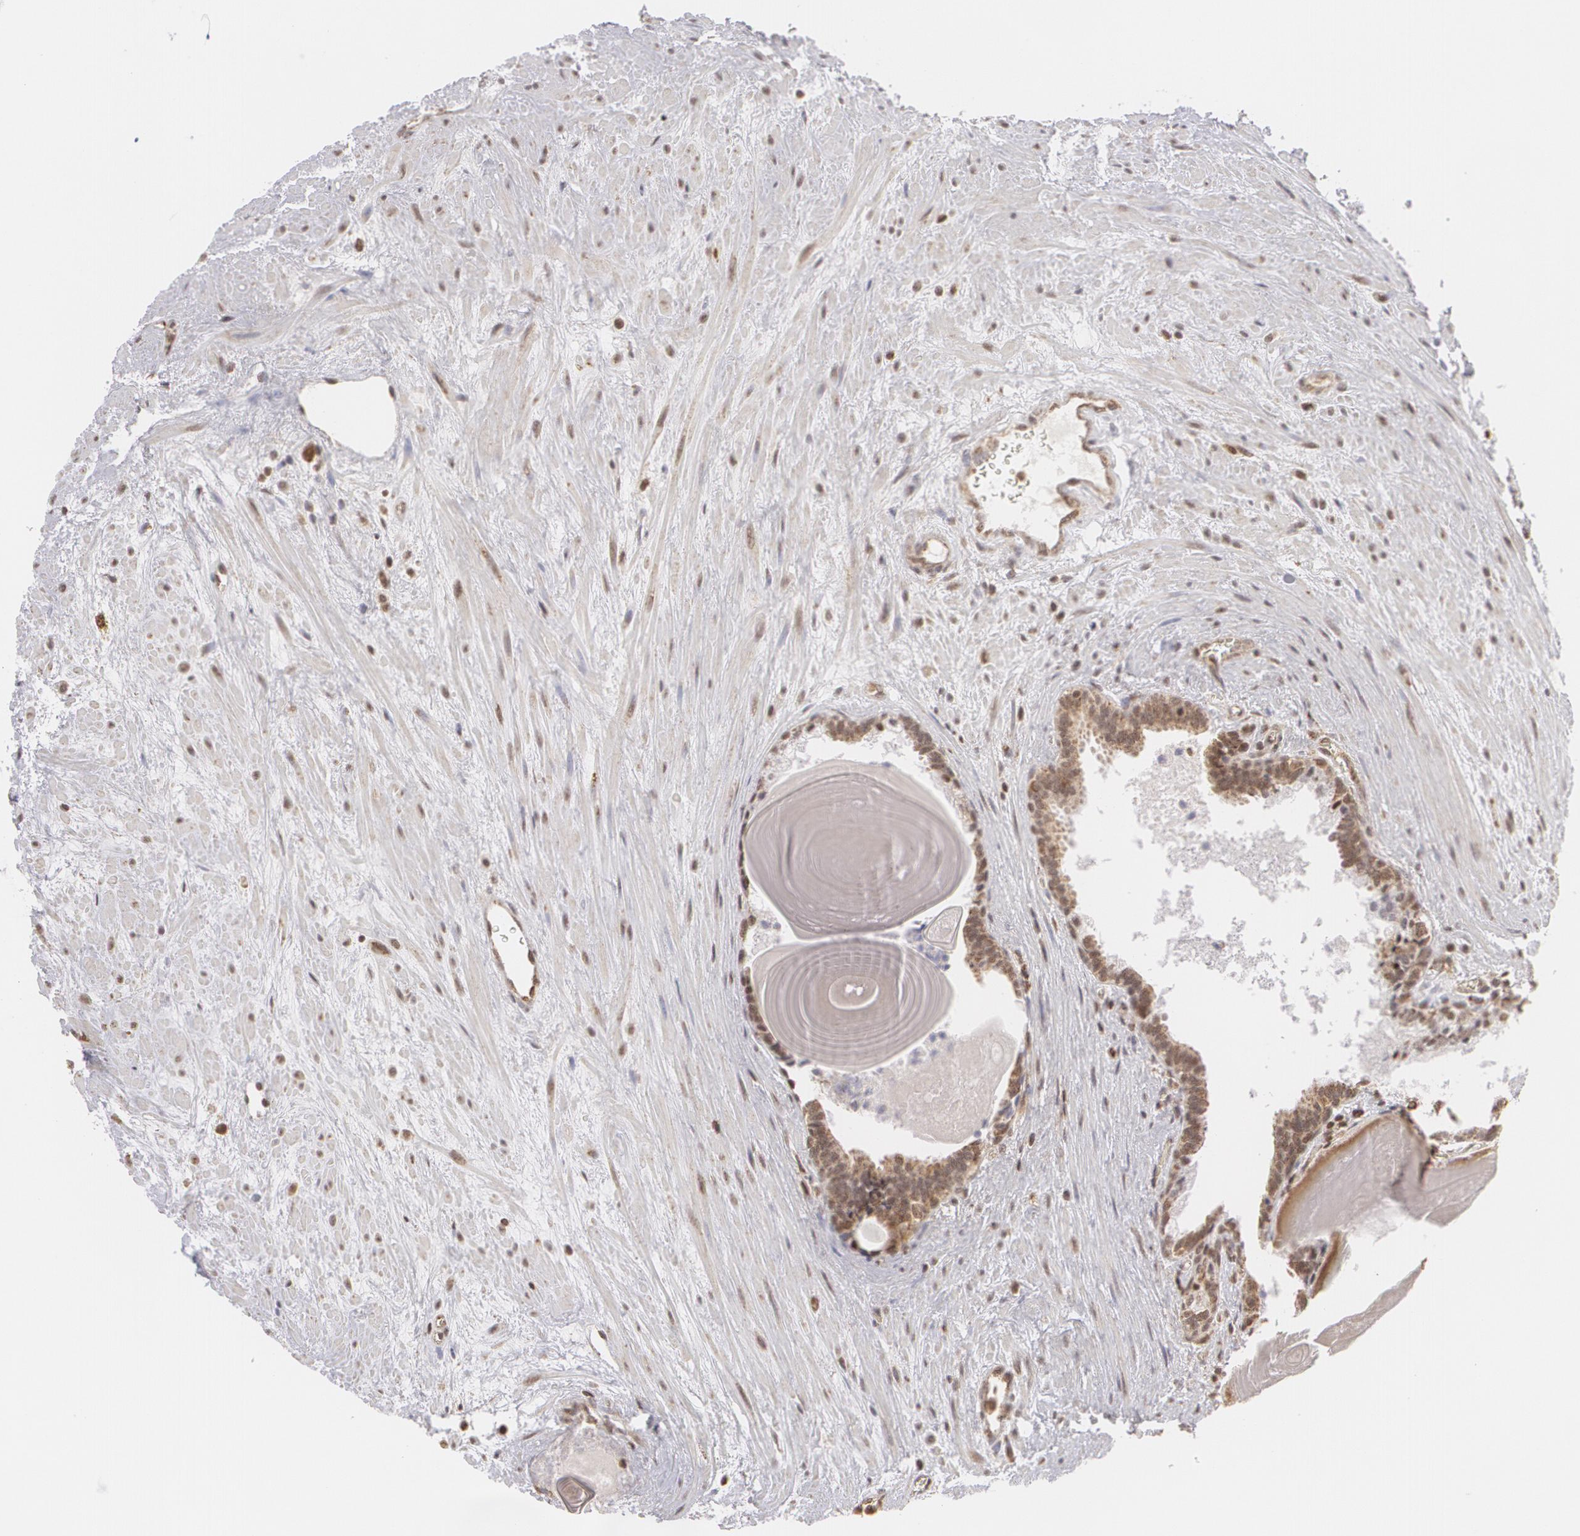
{"staining": {"intensity": "weak", "quantity": ">75%", "location": "nuclear"}, "tissue": "prostate", "cell_type": "Glandular cells", "image_type": "normal", "snomed": [{"axis": "morphology", "description": "Normal tissue, NOS"}, {"axis": "topography", "description": "Prostate"}], "caption": "Immunohistochemical staining of normal prostate reveals >75% levels of weak nuclear protein staining in about >75% of glandular cells.", "gene": "MXD1", "patient": {"sex": "male", "age": 65}}